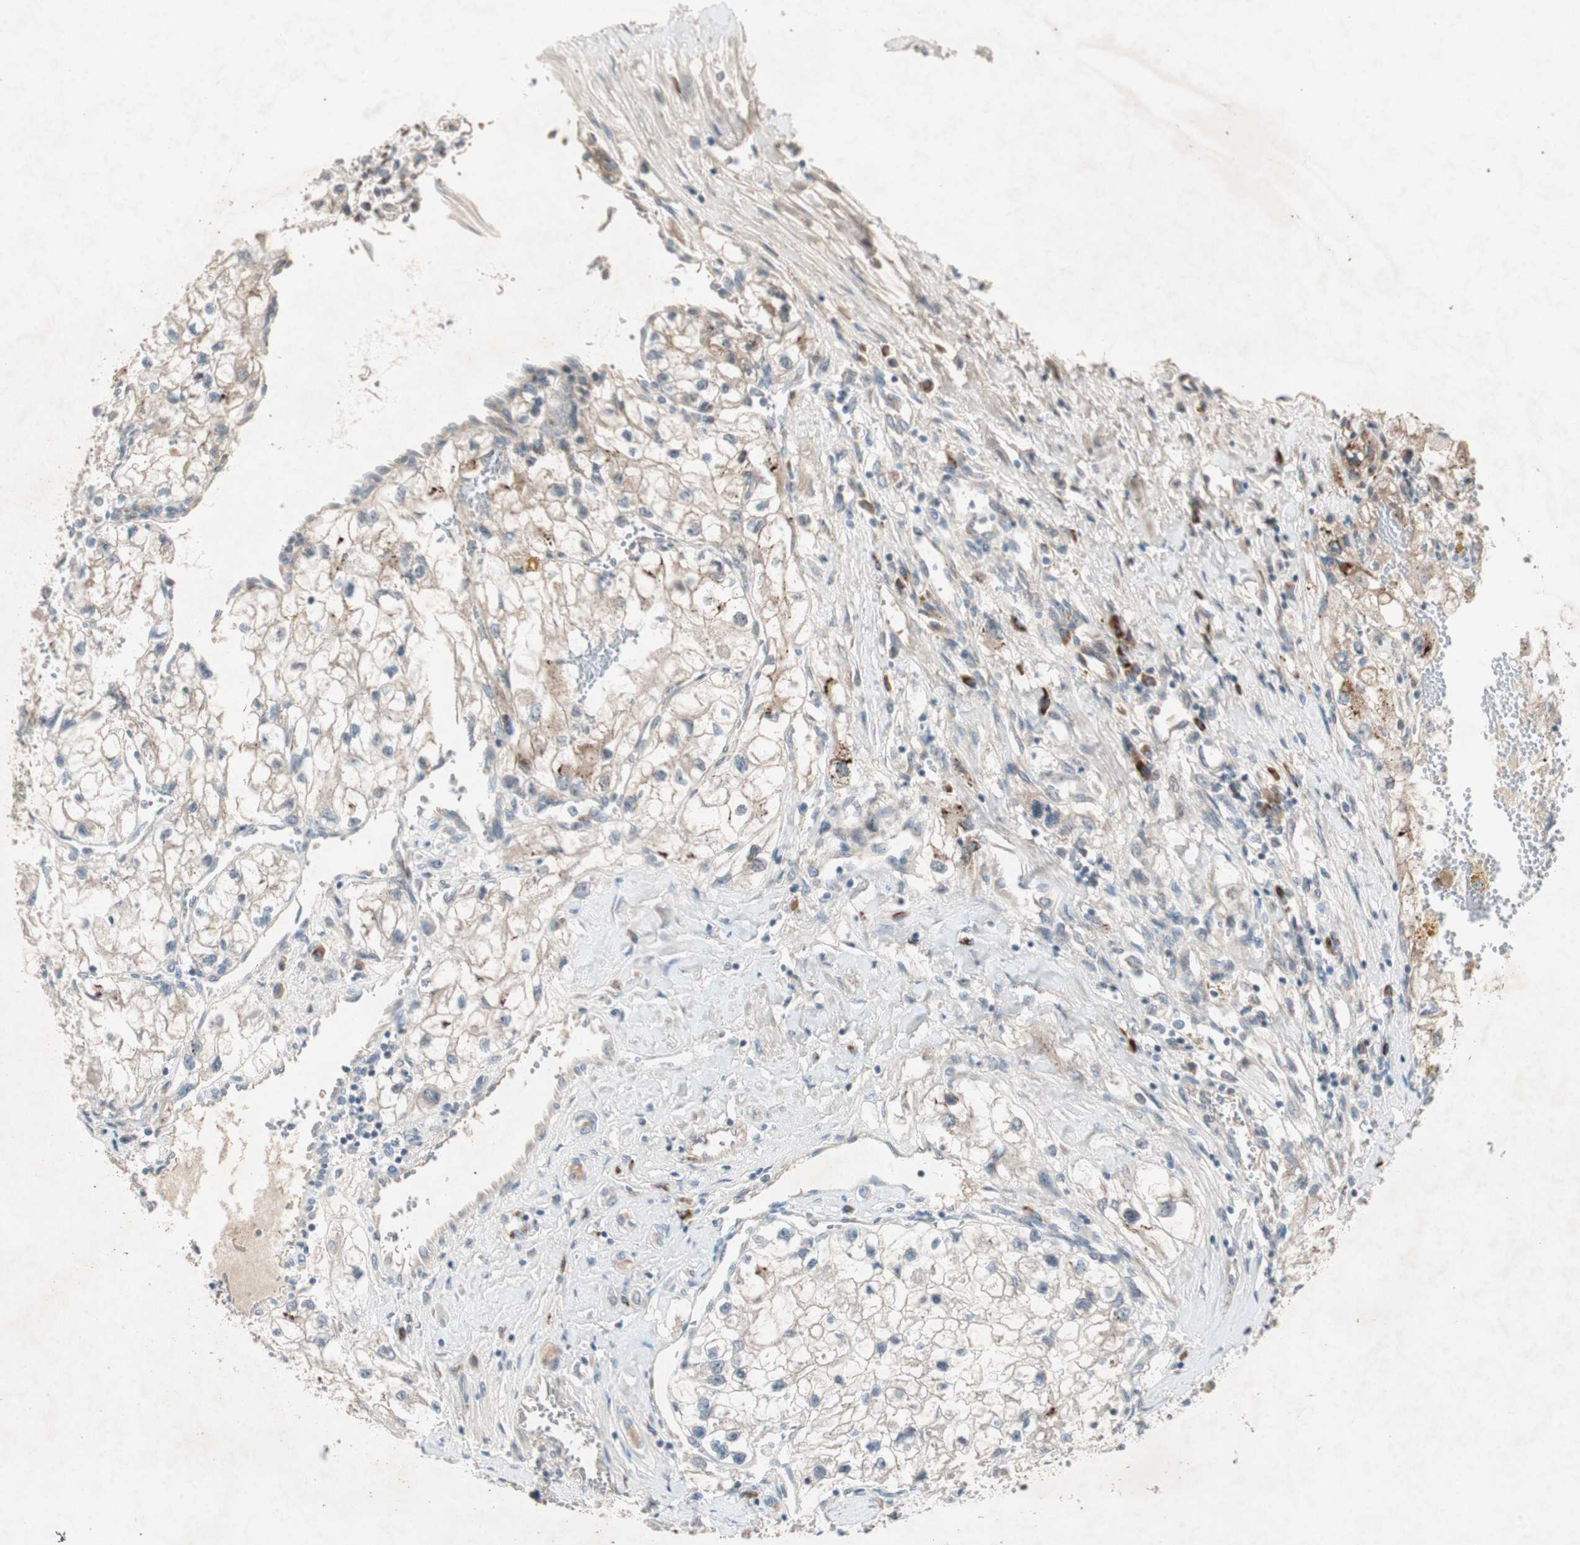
{"staining": {"intensity": "weak", "quantity": "25%-75%", "location": "cytoplasmic/membranous"}, "tissue": "renal cancer", "cell_type": "Tumor cells", "image_type": "cancer", "snomed": [{"axis": "morphology", "description": "Adenocarcinoma, NOS"}, {"axis": "topography", "description": "Kidney"}], "caption": "Immunohistochemistry (IHC) (DAB (3,3'-diaminobenzidine)) staining of renal cancer (adenocarcinoma) reveals weak cytoplasmic/membranous protein positivity in approximately 25%-75% of tumor cells.", "gene": "APOO", "patient": {"sex": "female", "age": 70}}